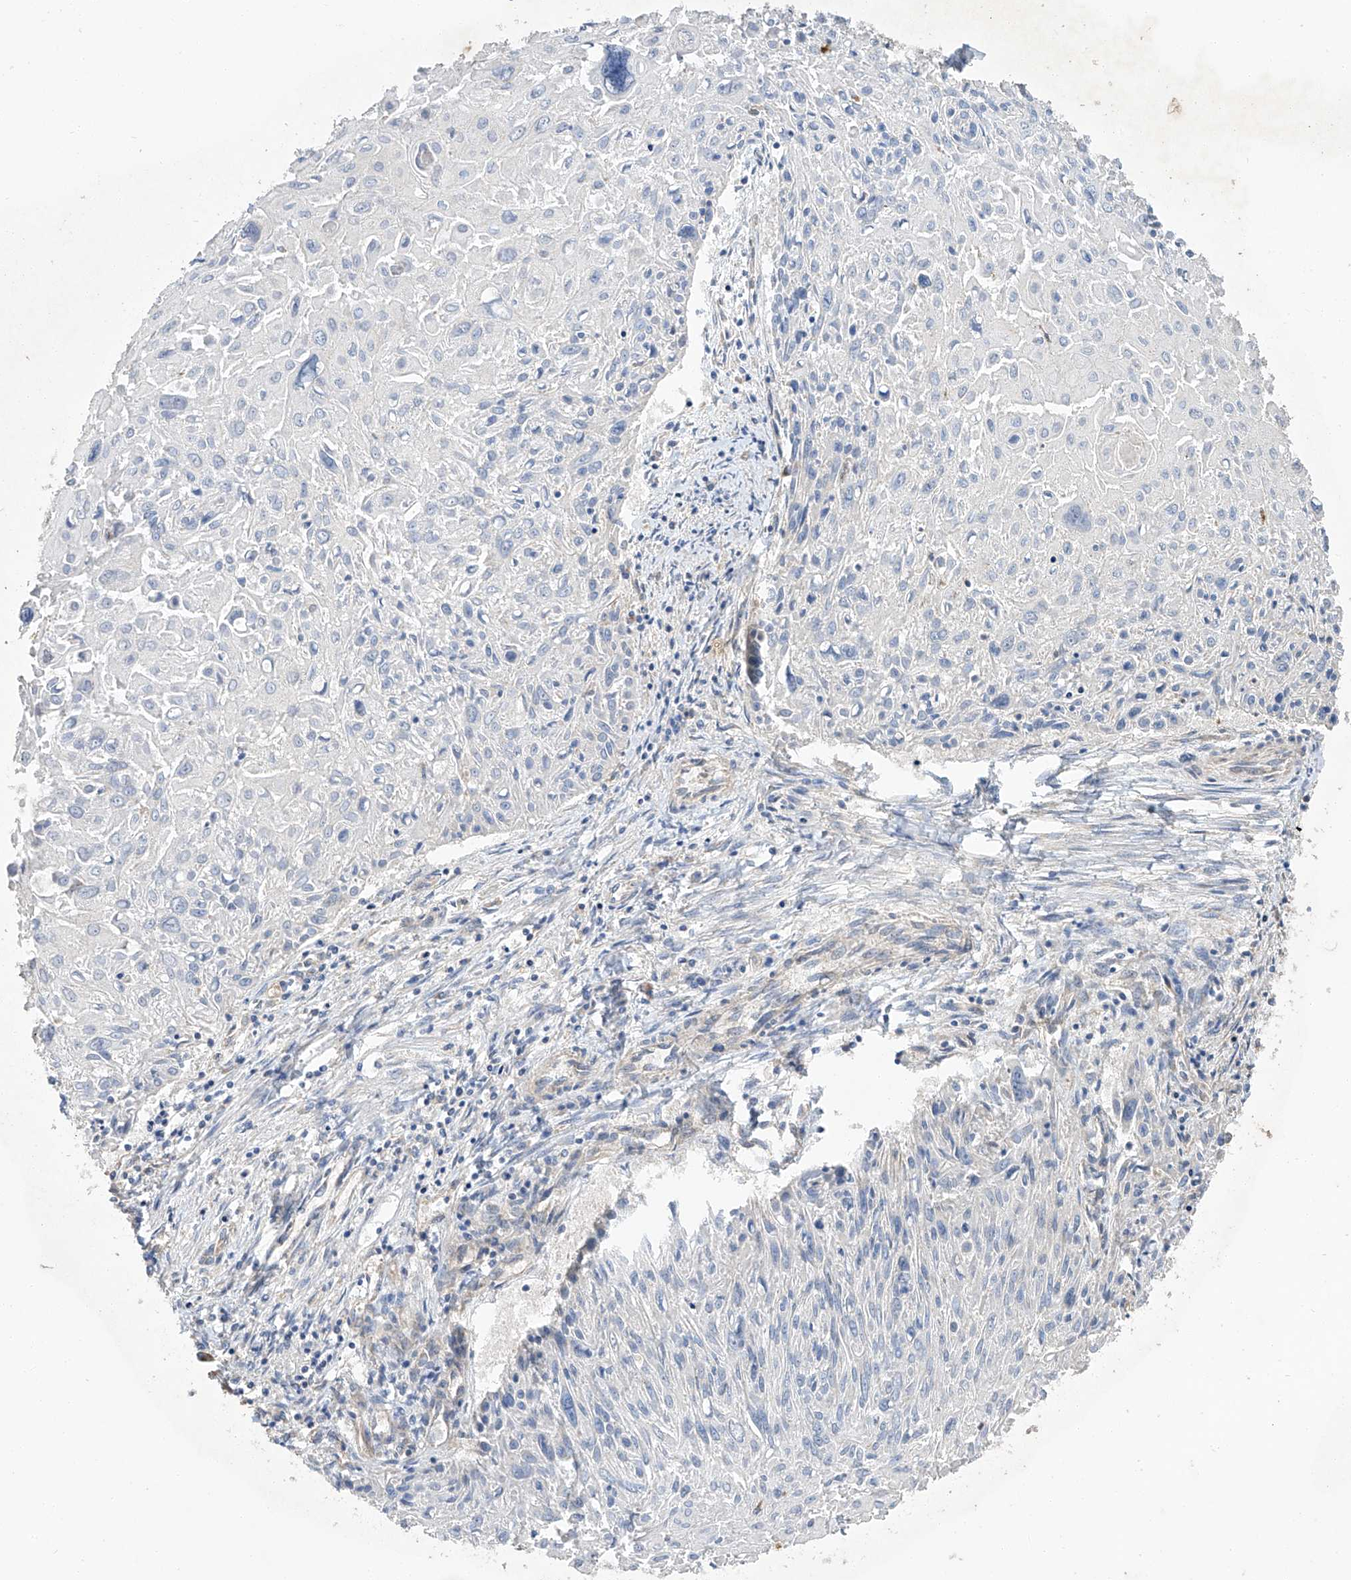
{"staining": {"intensity": "negative", "quantity": "none", "location": "none"}, "tissue": "cervical cancer", "cell_type": "Tumor cells", "image_type": "cancer", "snomed": [{"axis": "morphology", "description": "Squamous cell carcinoma, NOS"}, {"axis": "topography", "description": "Cervix"}], "caption": "The micrograph reveals no significant staining in tumor cells of cervical cancer (squamous cell carcinoma).", "gene": "AMD1", "patient": {"sex": "female", "age": 51}}